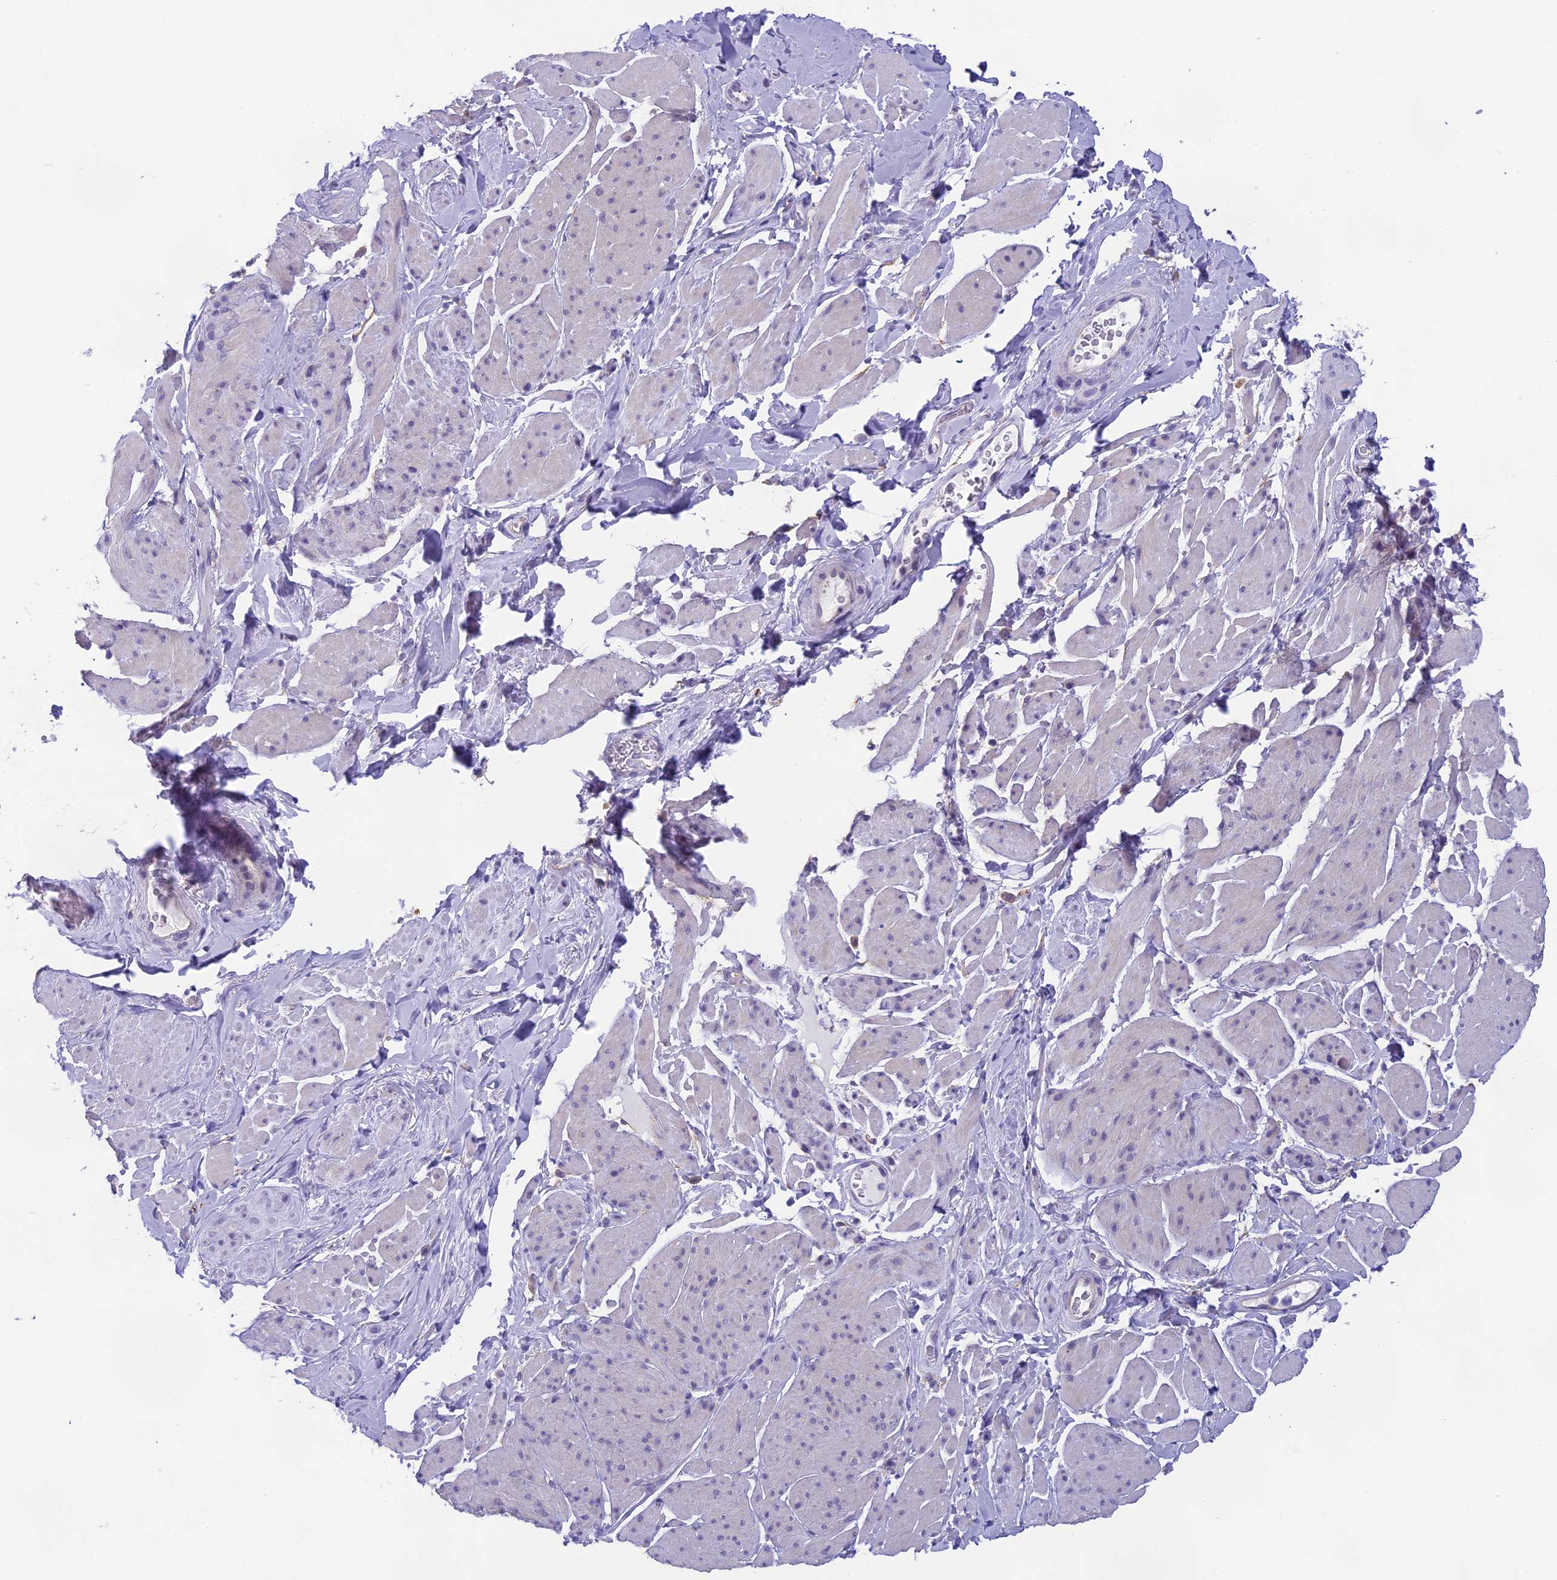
{"staining": {"intensity": "negative", "quantity": "none", "location": "none"}, "tissue": "smooth muscle", "cell_type": "Smooth muscle cells", "image_type": "normal", "snomed": [{"axis": "morphology", "description": "Normal tissue, NOS"}, {"axis": "topography", "description": "Smooth muscle"}, {"axis": "topography", "description": "Peripheral nerve tissue"}], "caption": "The image exhibits no significant positivity in smooth muscle cells of smooth muscle.", "gene": "ARHGEF37", "patient": {"sex": "male", "age": 69}}